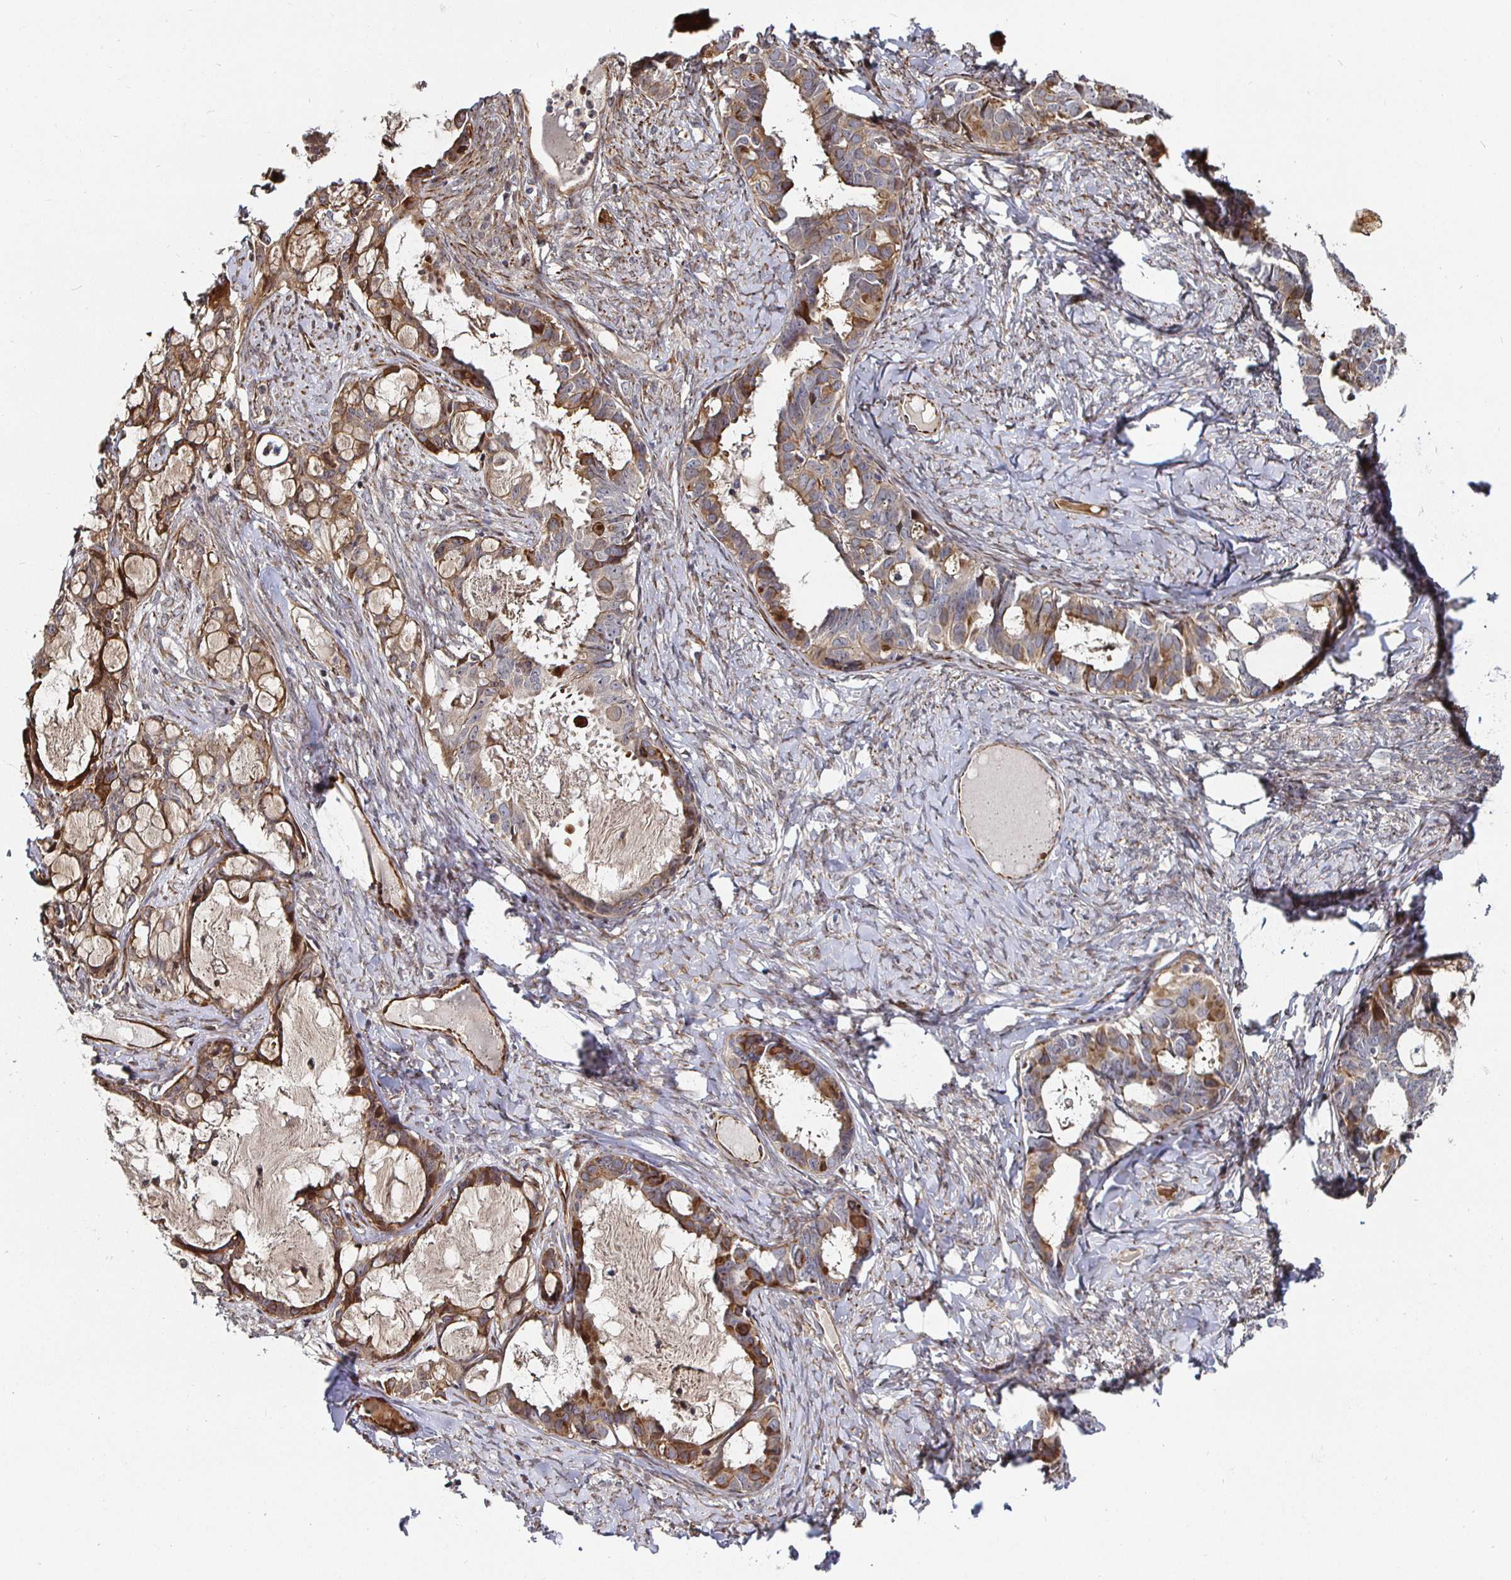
{"staining": {"intensity": "moderate", "quantity": "25%-75%", "location": "cytoplasmic/membranous"}, "tissue": "ovarian cancer", "cell_type": "Tumor cells", "image_type": "cancer", "snomed": [{"axis": "morphology", "description": "Cystadenocarcinoma, serous, NOS"}, {"axis": "topography", "description": "Ovary"}], "caption": "This is a micrograph of immunohistochemistry (IHC) staining of ovarian cancer (serous cystadenocarcinoma), which shows moderate positivity in the cytoplasmic/membranous of tumor cells.", "gene": "TBKBP1", "patient": {"sex": "female", "age": 69}}